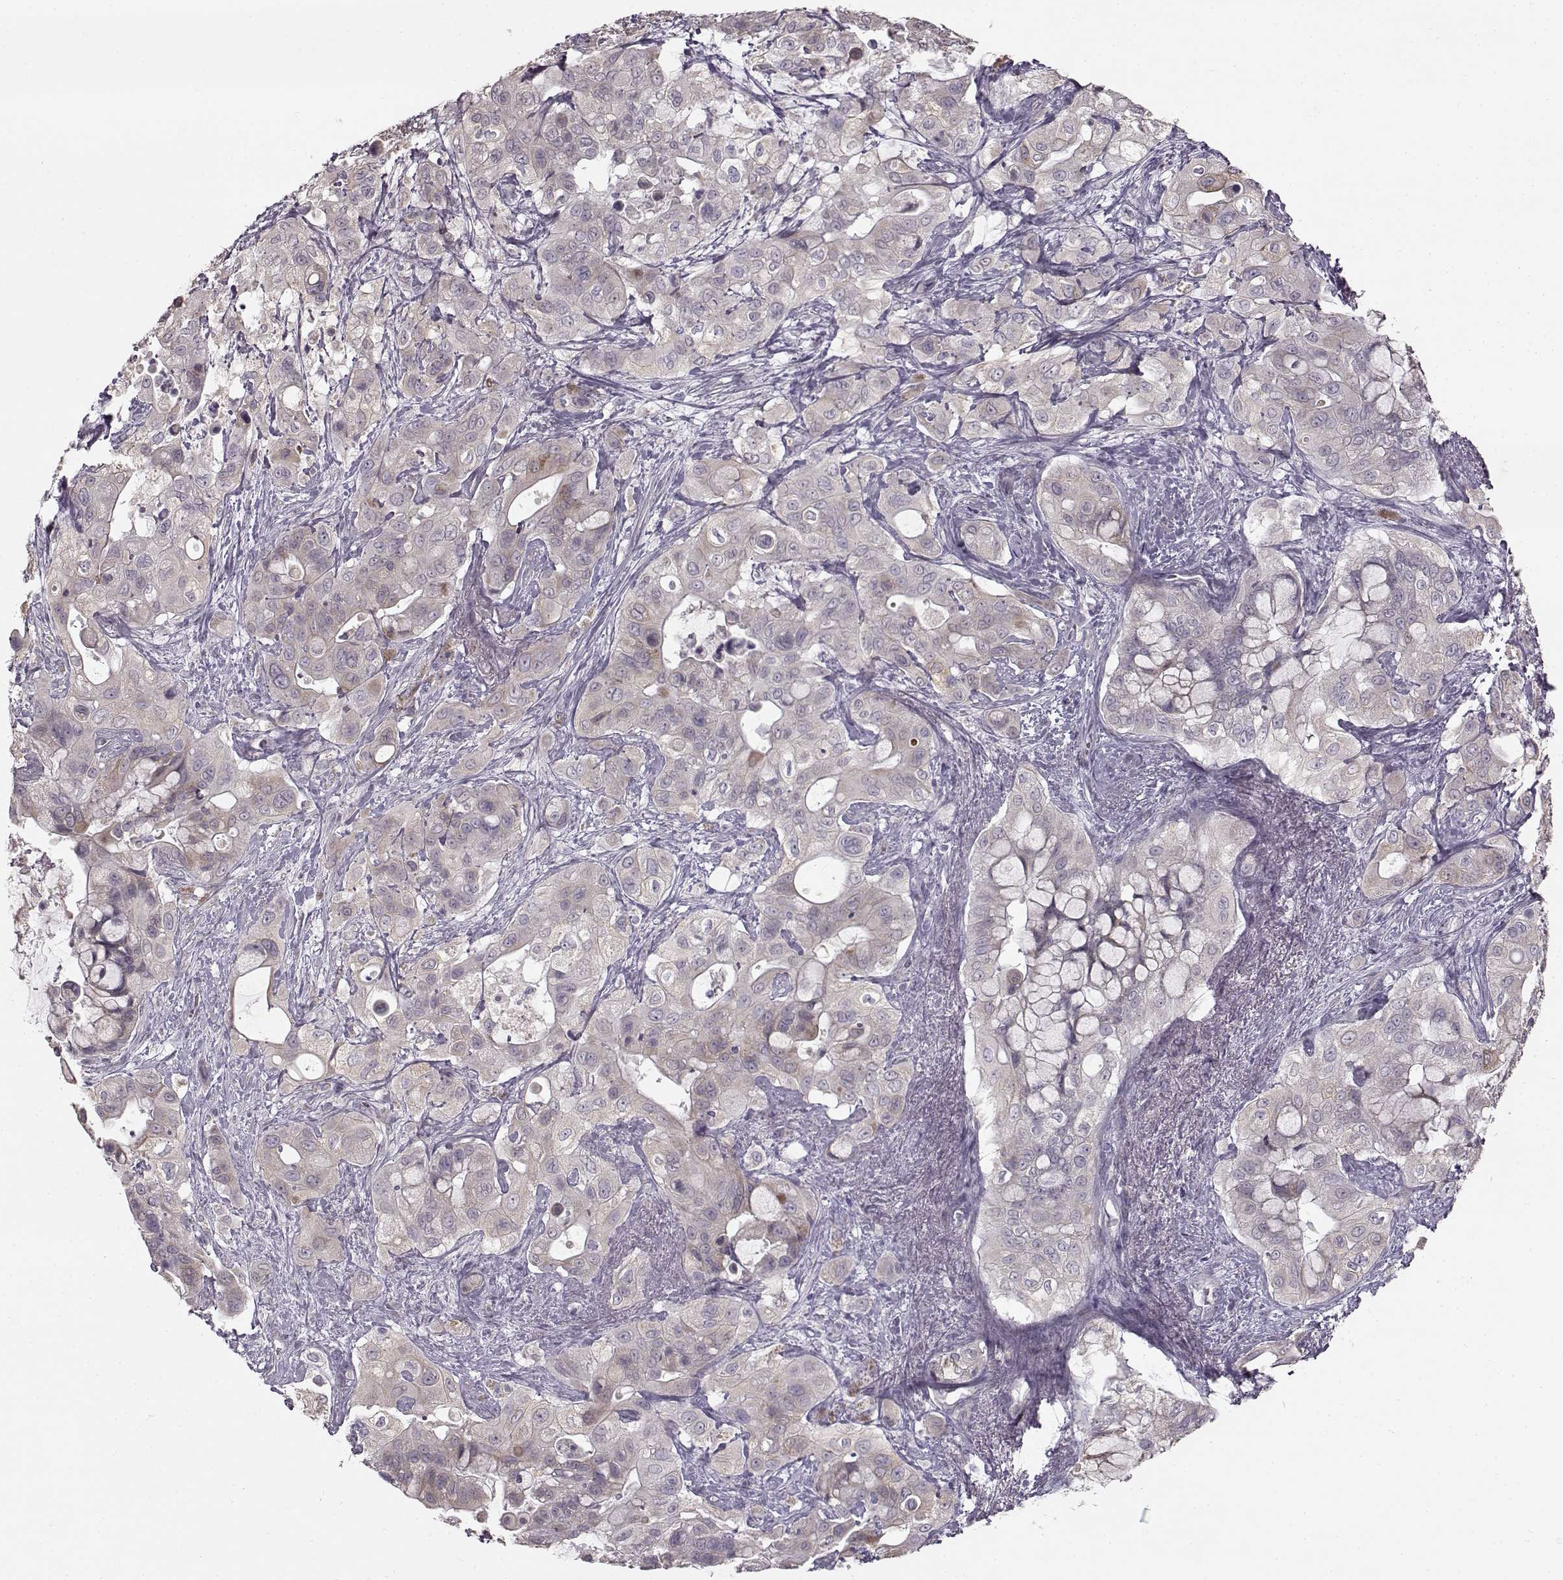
{"staining": {"intensity": "weak", "quantity": "25%-75%", "location": "cytoplasmic/membranous"}, "tissue": "pancreatic cancer", "cell_type": "Tumor cells", "image_type": "cancer", "snomed": [{"axis": "morphology", "description": "Adenocarcinoma, NOS"}, {"axis": "topography", "description": "Pancreas"}], "caption": "DAB immunohistochemical staining of pancreatic cancer (adenocarcinoma) displays weak cytoplasmic/membranous protein positivity in approximately 25%-75% of tumor cells.", "gene": "MAP6D1", "patient": {"sex": "male", "age": 71}}